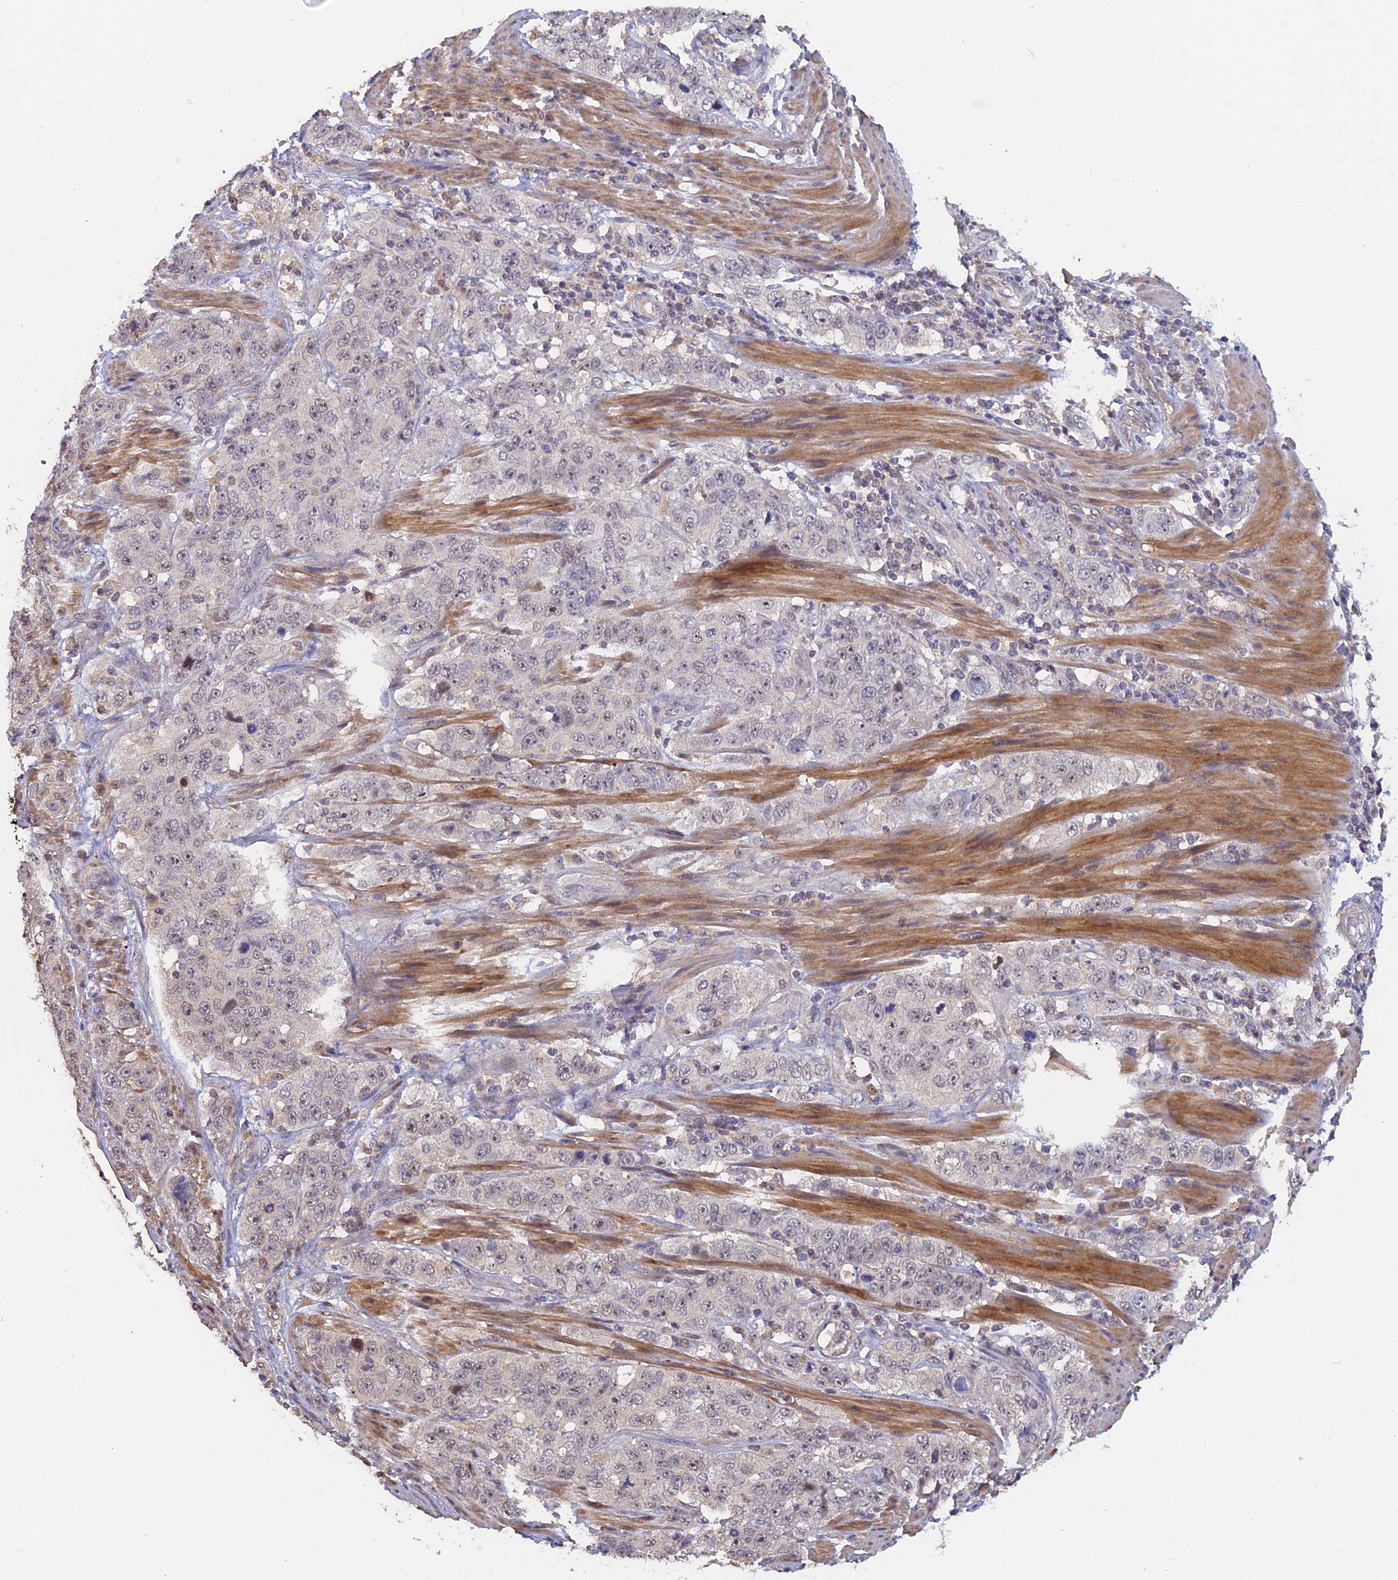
{"staining": {"intensity": "weak", "quantity": "<25%", "location": "nuclear"}, "tissue": "stomach cancer", "cell_type": "Tumor cells", "image_type": "cancer", "snomed": [{"axis": "morphology", "description": "Adenocarcinoma, NOS"}, {"axis": "topography", "description": "Stomach"}], "caption": "Immunohistochemistry (IHC) of stomach cancer (adenocarcinoma) reveals no expression in tumor cells. Nuclei are stained in blue.", "gene": "FAM98C", "patient": {"sex": "male", "age": 48}}